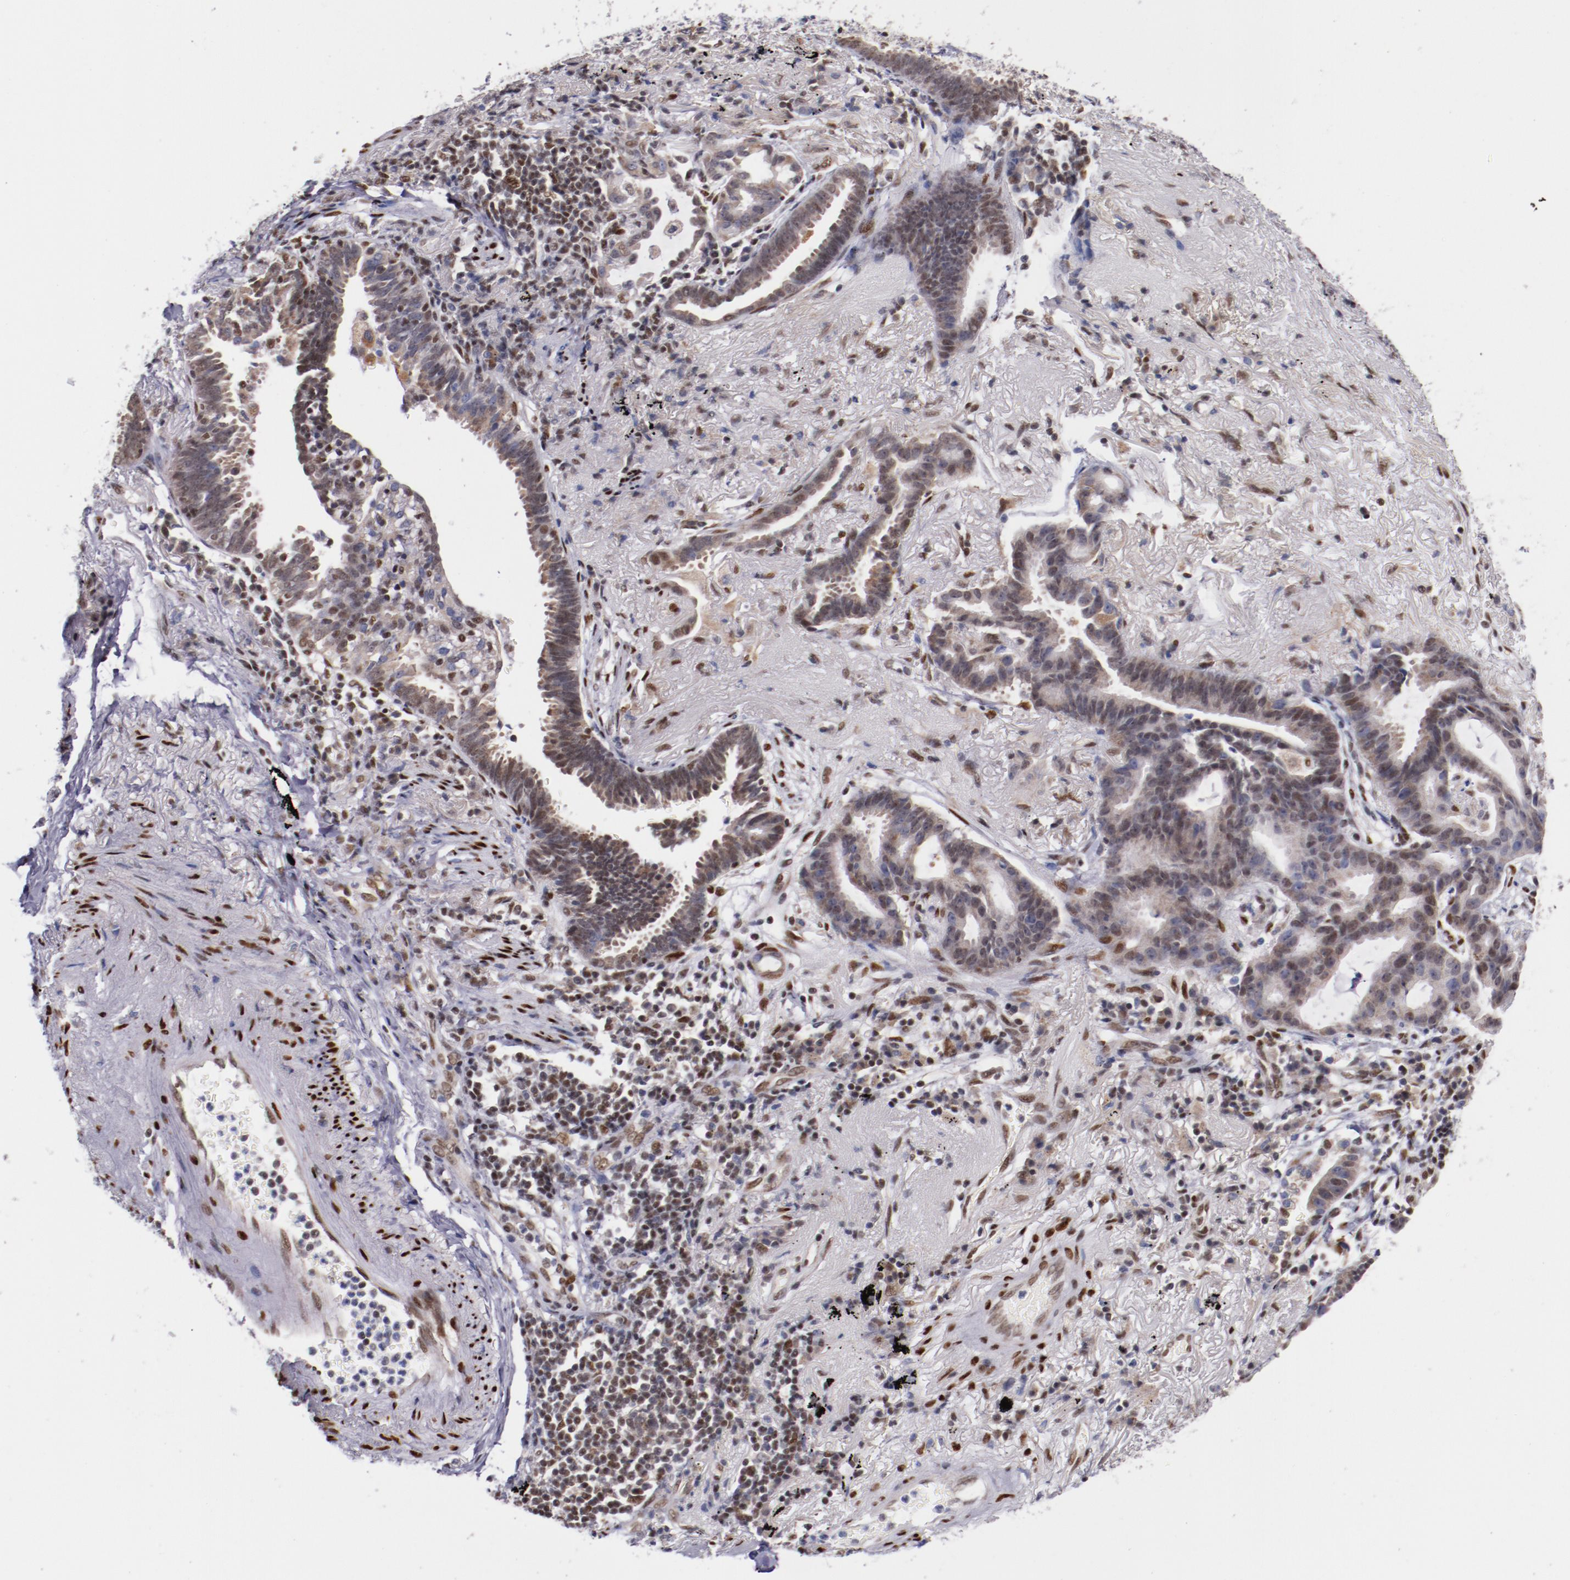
{"staining": {"intensity": "weak", "quantity": "25%-75%", "location": "nuclear"}, "tissue": "lung cancer", "cell_type": "Tumor cells", "image_type": "cancer", "snomed": [{"axis": "morphology", "description": "Adenocarcinoma, NOS"}, {"axis": "topography", "description": "Lung"}], "caption": "Lung cancer stained with DAB (3,3'-diaminobenzidine) immunohistochemistry (IHC) displays low levels of weak nuclear staining in about 25%-75% of tumor cells.", "gene": "SRF", "patient": {"sex": "female", "age": 64}}